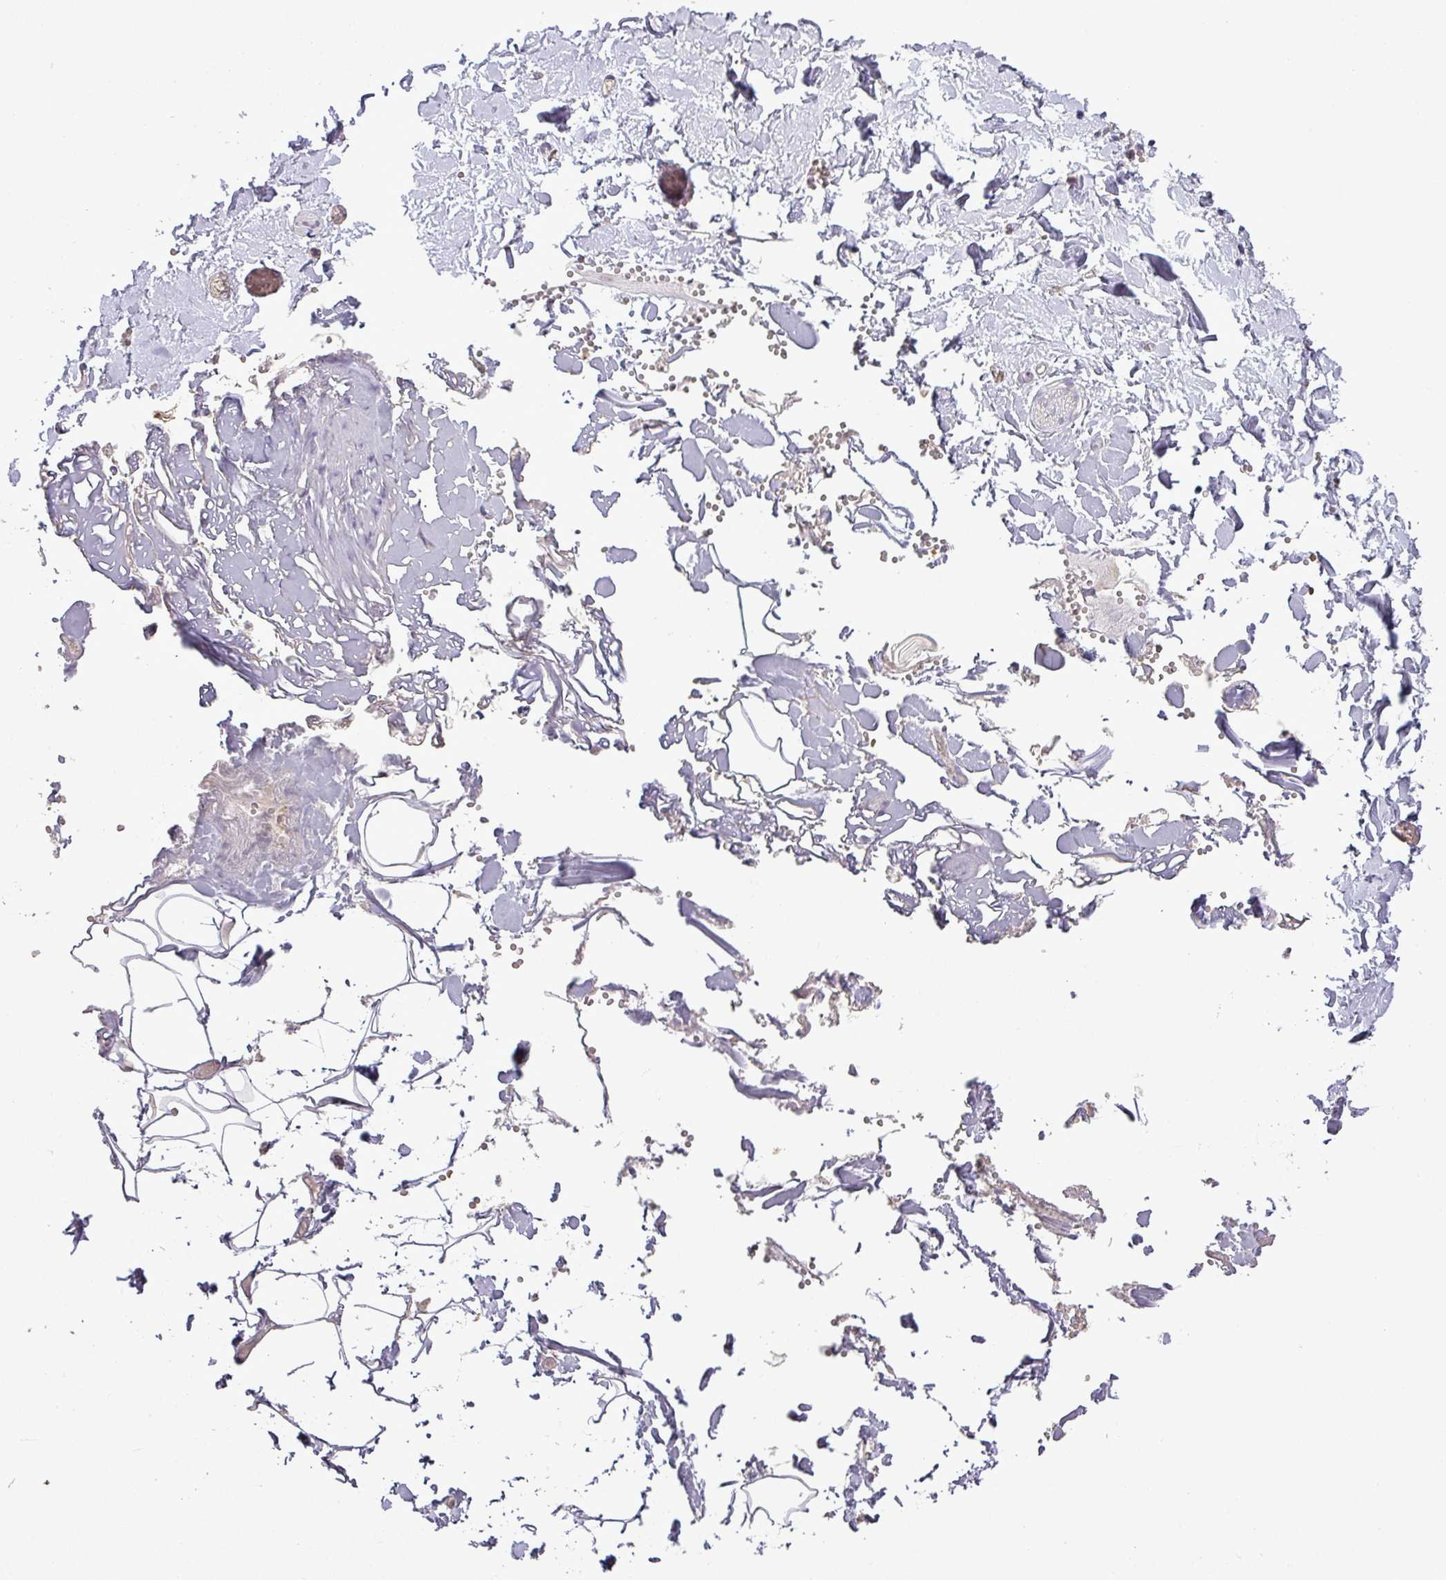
{"staining": {"intensity": "negative", "quantity": "none", "location": "none"}, "tissue": "adipose tissue", "cell_type": "Adipocytes", "image_type": "normal", "snomed": [{"axis": "morphology", "description": "Normal tissue, NOS"}, {"axis": "topography", "description": "Gallbladder"}, {"axis": "topography", "description": "Peripheral nerve tissue"}], "caption": "High power microscopy histopathology image of an IHC photomicrograph of unremarkable adipose tissue, revealing no significant positivity in adipocytes.", "gene": "MOCS3", "patient": {"sex": "male", "age": 38}}